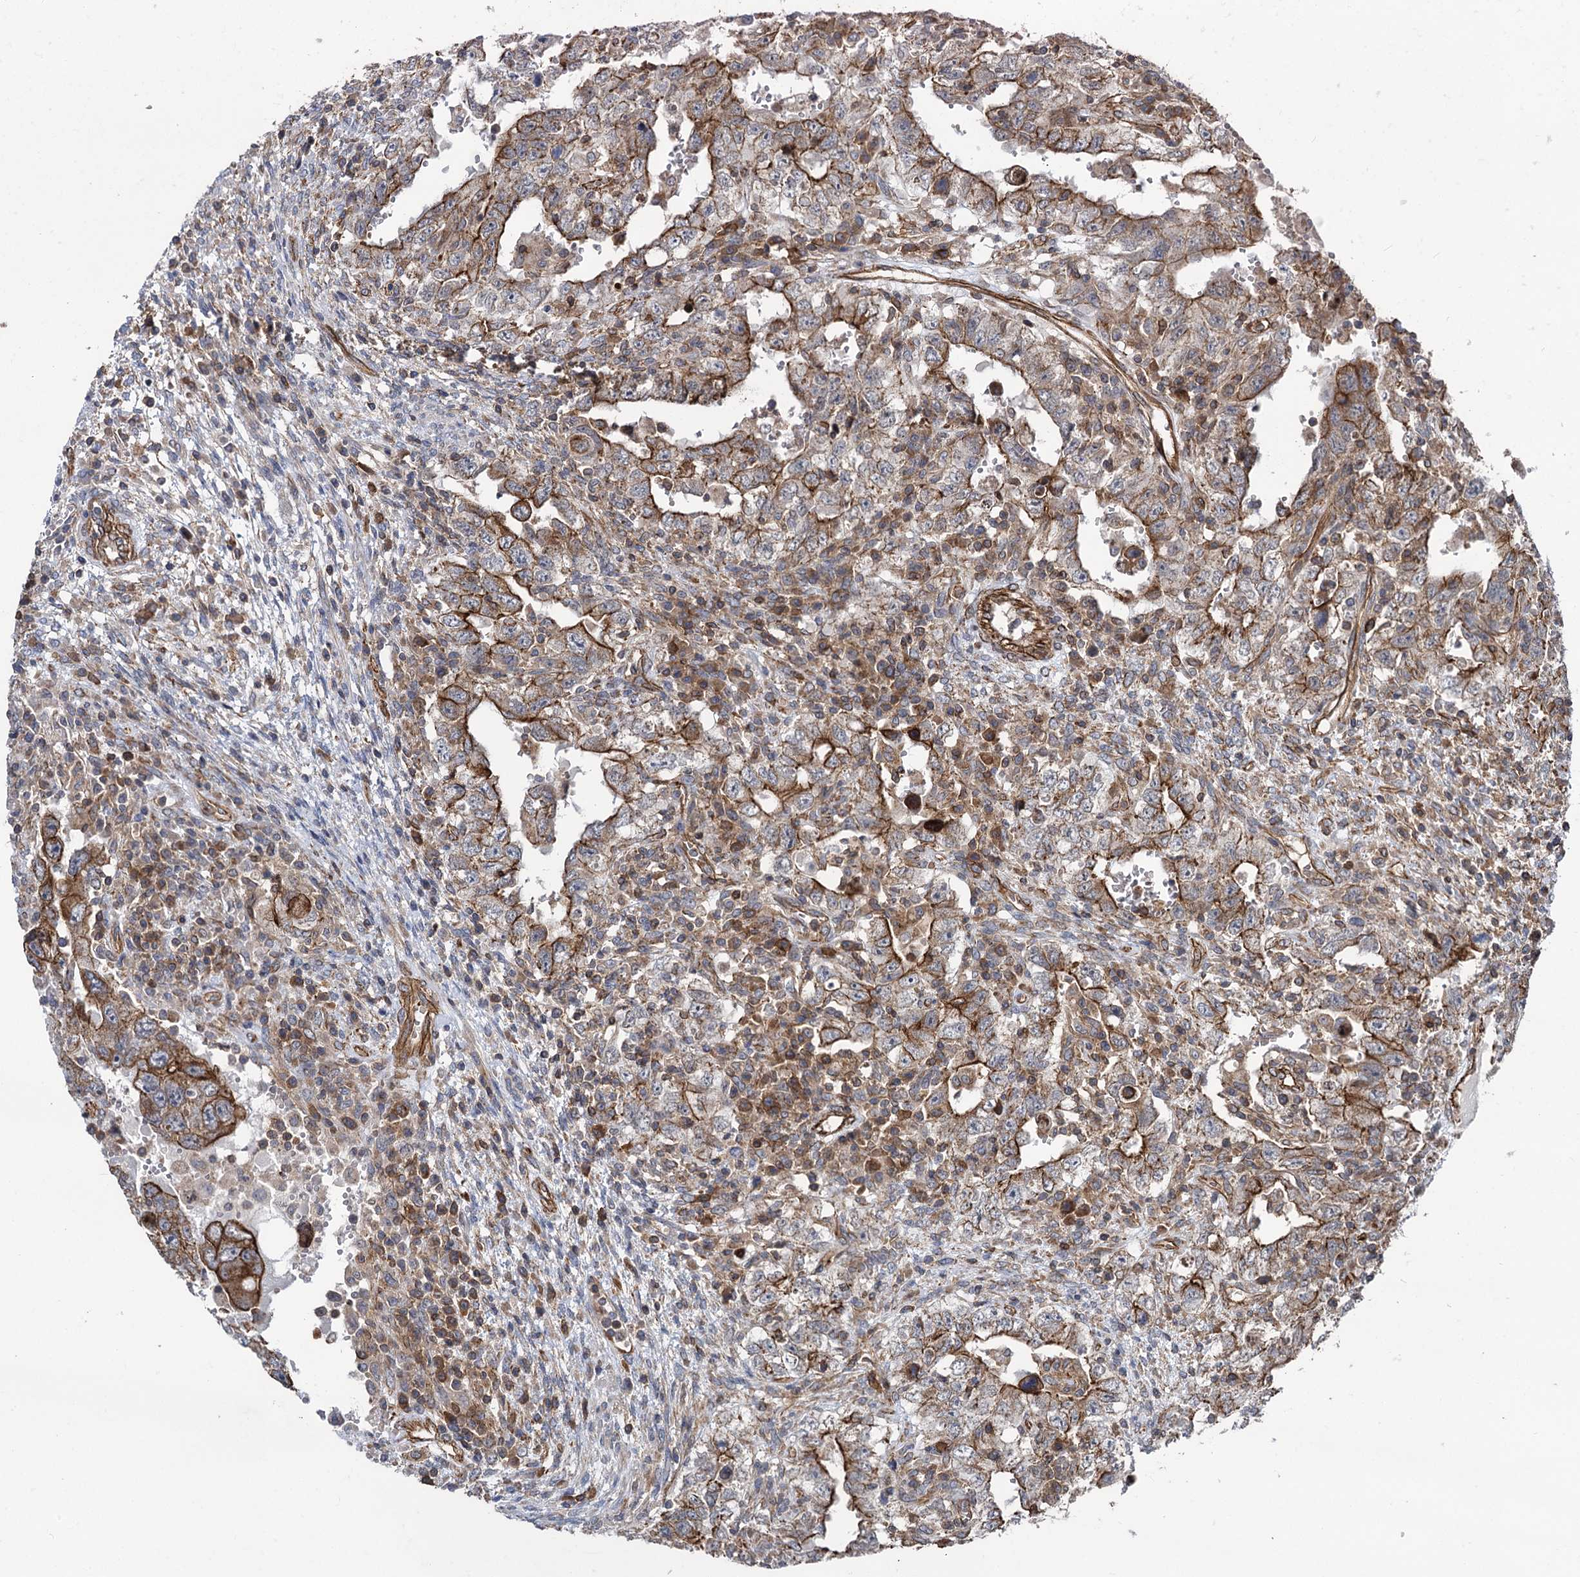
{"staining": {"intensity": "strong", "quantity": "25%-75%", "location": "cytoplasmic/membranous"}, "tissue": "testis cancer", "cell_type": "Tumor cells", "image_type": "cancer", "snomed": [{"axis": "morphology", "description": "Carcinoma, Embryonal, NOS"}, {"axis": "topography", "description": "Testis"}], "caption": "Strong cytoplasmic/membranous expression is seen in approximately 25%-75% of tumor cells in testis cancer (embryonal carcinoma).", "gene": "SVIP", "patient": {"sex": "male", "age": 26}}